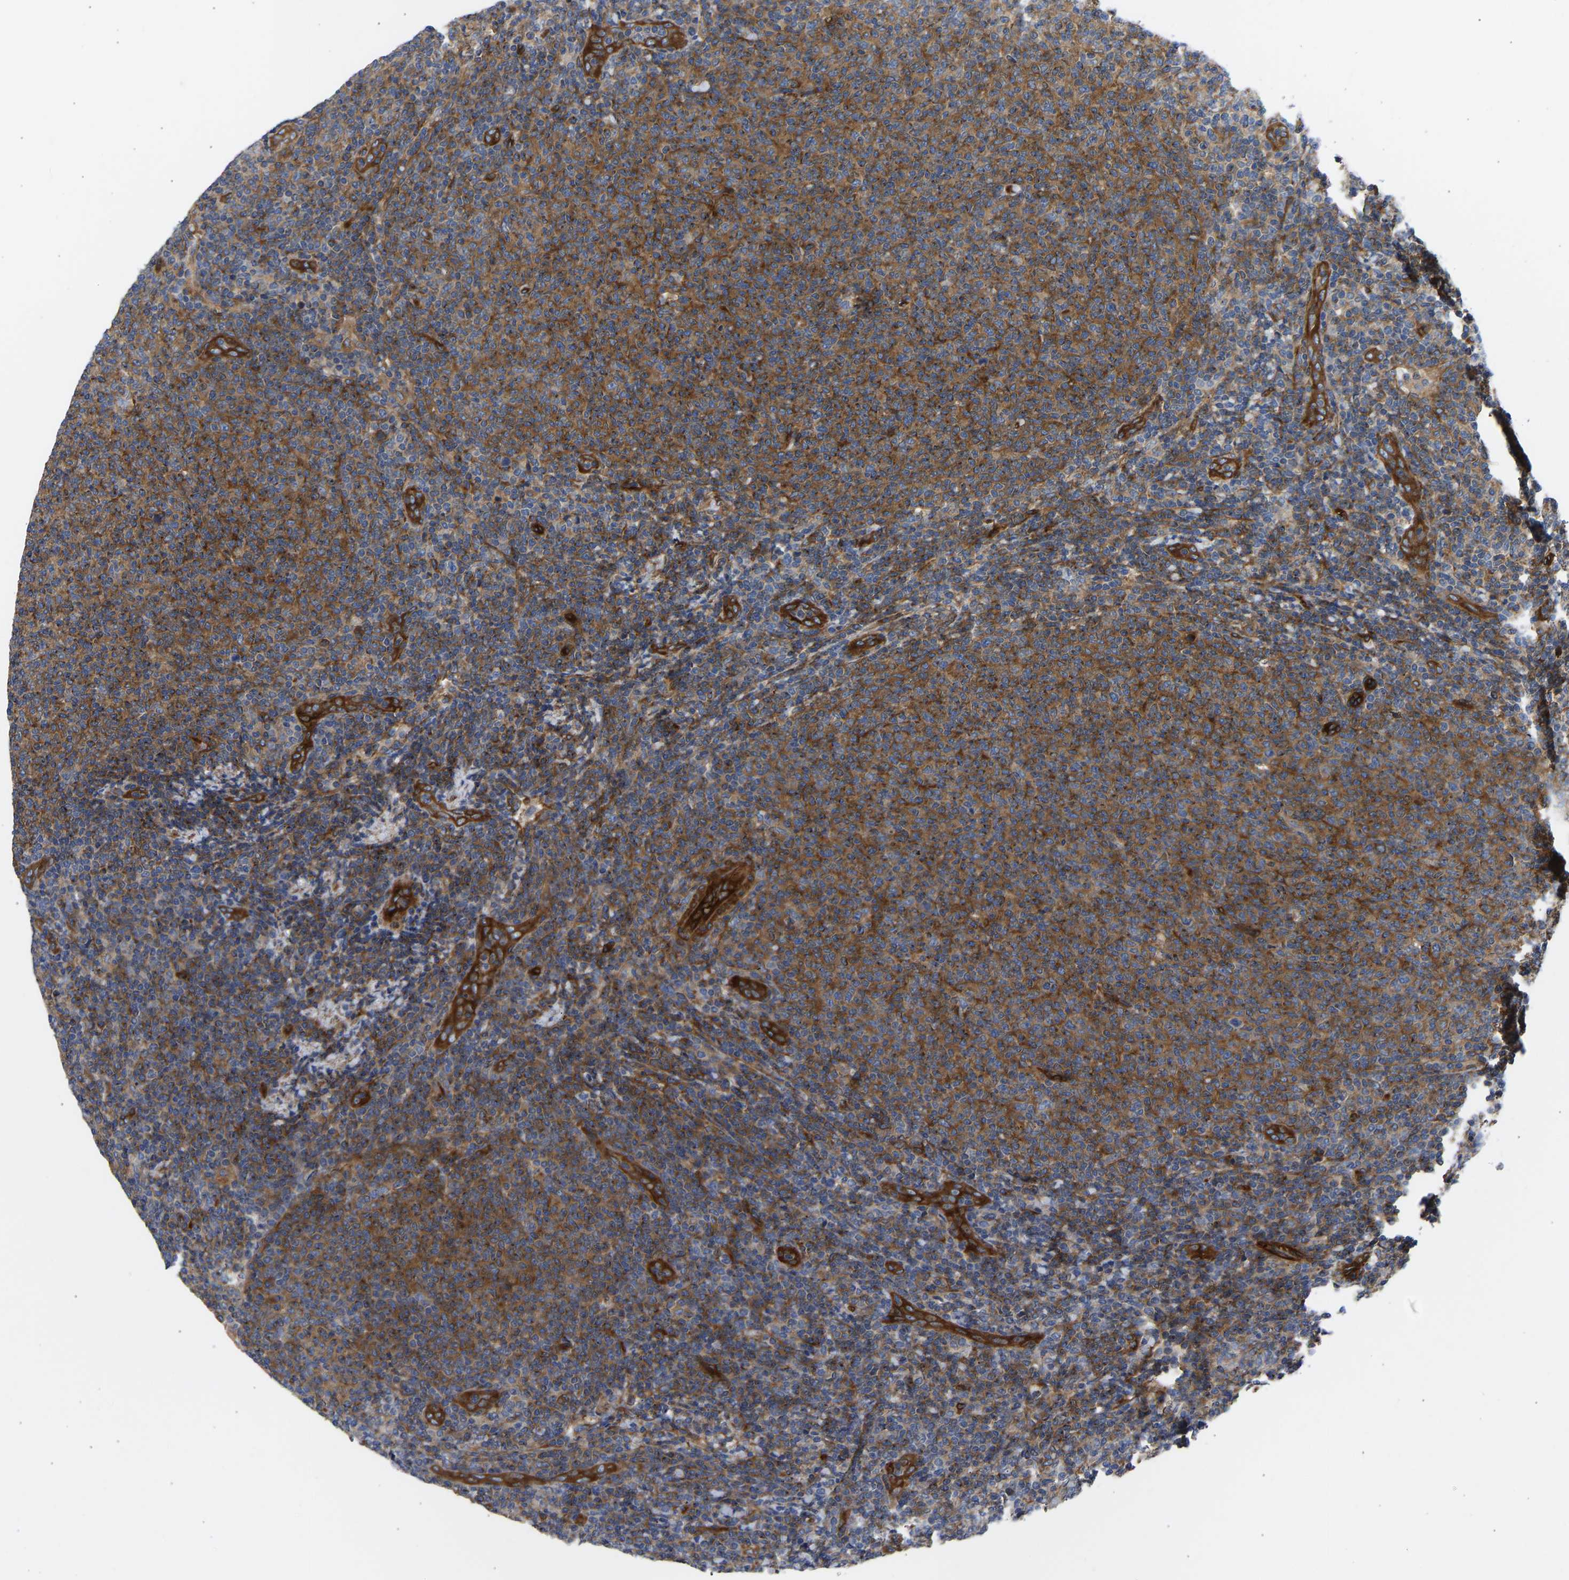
{"staining": {"intensity": "strong", "quantity": ">75%", "location": "cytoplasmic/membranous"}, "tissue": "lymphoma", "cell_type": "Tumor cells", "image_type": "cancer", "snomed": [{"axis": "morphology", "description": "Malignant lymphoma, non-Hodgkin's type, Low grade"}, {"axis": "topography", "description": "Lymph node"}], "caption": "This image displays immunohistochemistry (IHC) staining of human malignant lymphoma, non-Hodgkin's type (low-grade), with high strong cytoplasmic/membranous positivity in approximately >75% of tumor cells.", "gene": "MYO1C", "patient": {"sex": "male", "age": 66}}